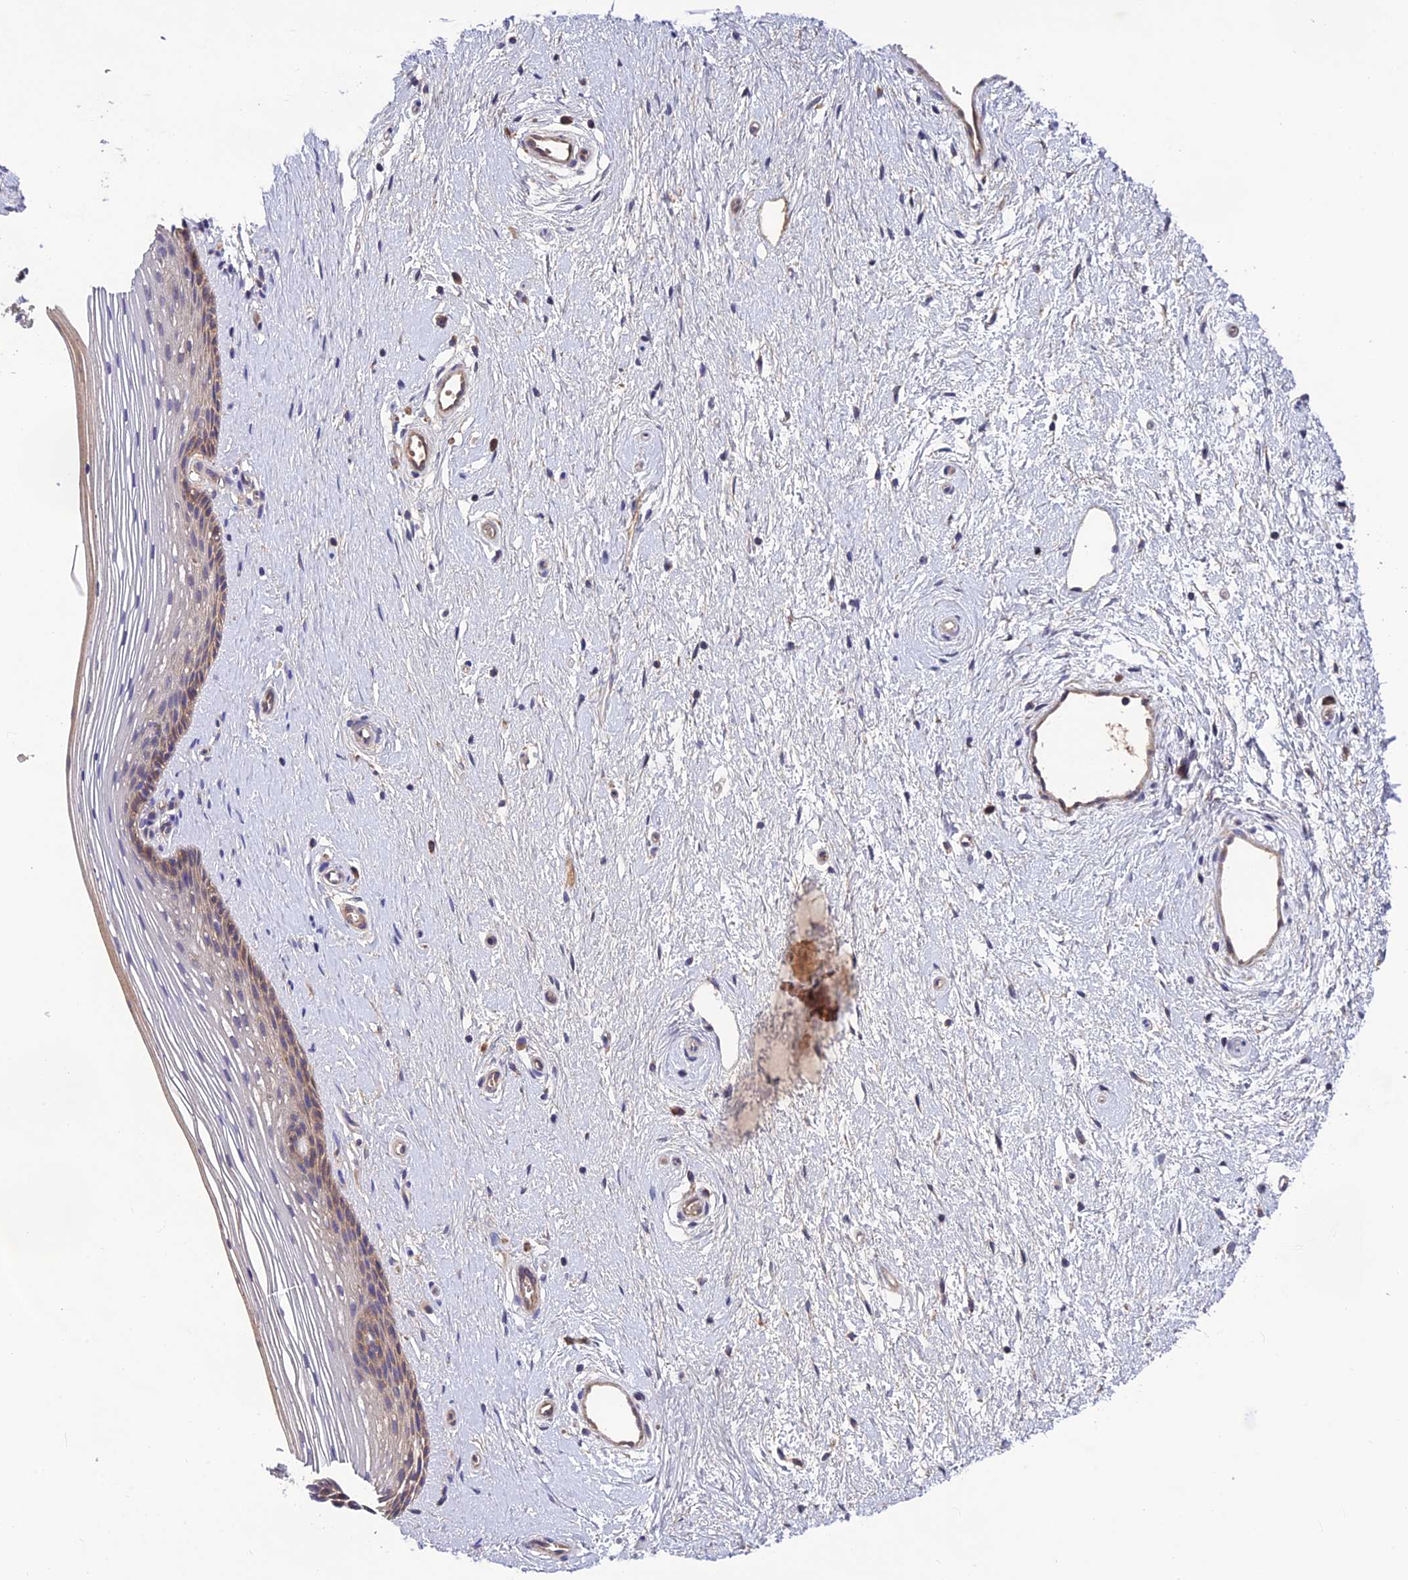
{"staining": {"intensity": "weak", "quantity": "25%-75%", "location": "cytoplasmic/membranous"}, "tissue": "vagina", "cell_type": "Squamous epithelial cells", "image_type": "normal", "snomed": [{"axis": "morphology", "description": "Normal tissue, NOS"}, {"axis": "topography", "description": "Vagina"}], "caption": "This is a histology image of immunohistochemistry staining of normal vagina, which shows weak staining in the cytoplasmic/membranous of squamous epithelial cells.", "gene": "PZP", "patient": {"sex": "female", "age": 46}}